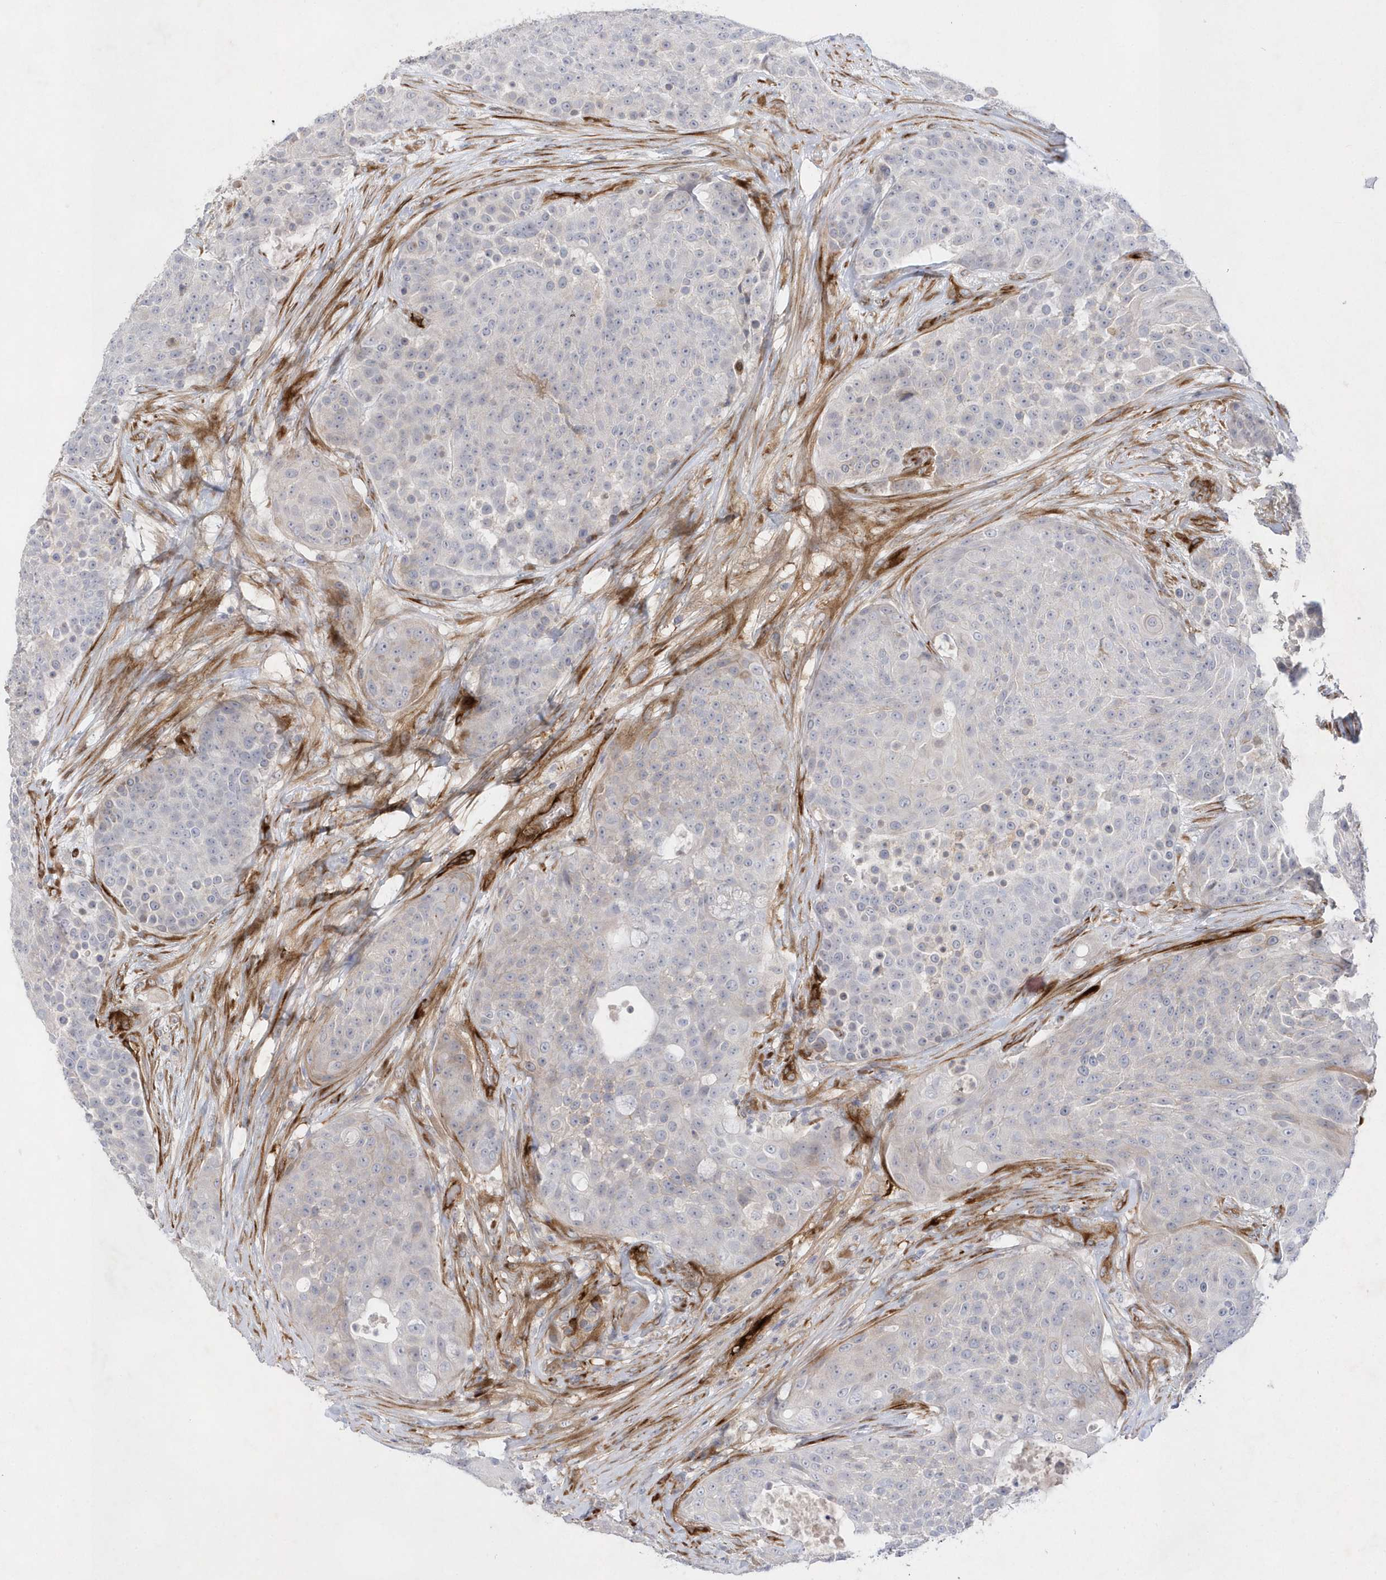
{"staining": {"intensity": "negative", "quantity": "none", "location": "none"}, "tissue": "urothelial cancer", "cell_type": "Tumor cells", "image_type": "cancer", "snomed": [{"axis": "morphology", "description": "Urothelial carcinoma, High grade"}, {"axis": "topography", "description": "Urinary bladder"}], "caption": "DAB immunohistochemical staining of human urothelial cancer exhibits no significant staining in tumor cells.", "gene": "TMEM132B", "patient": {"sex": "female", "age": 63}}